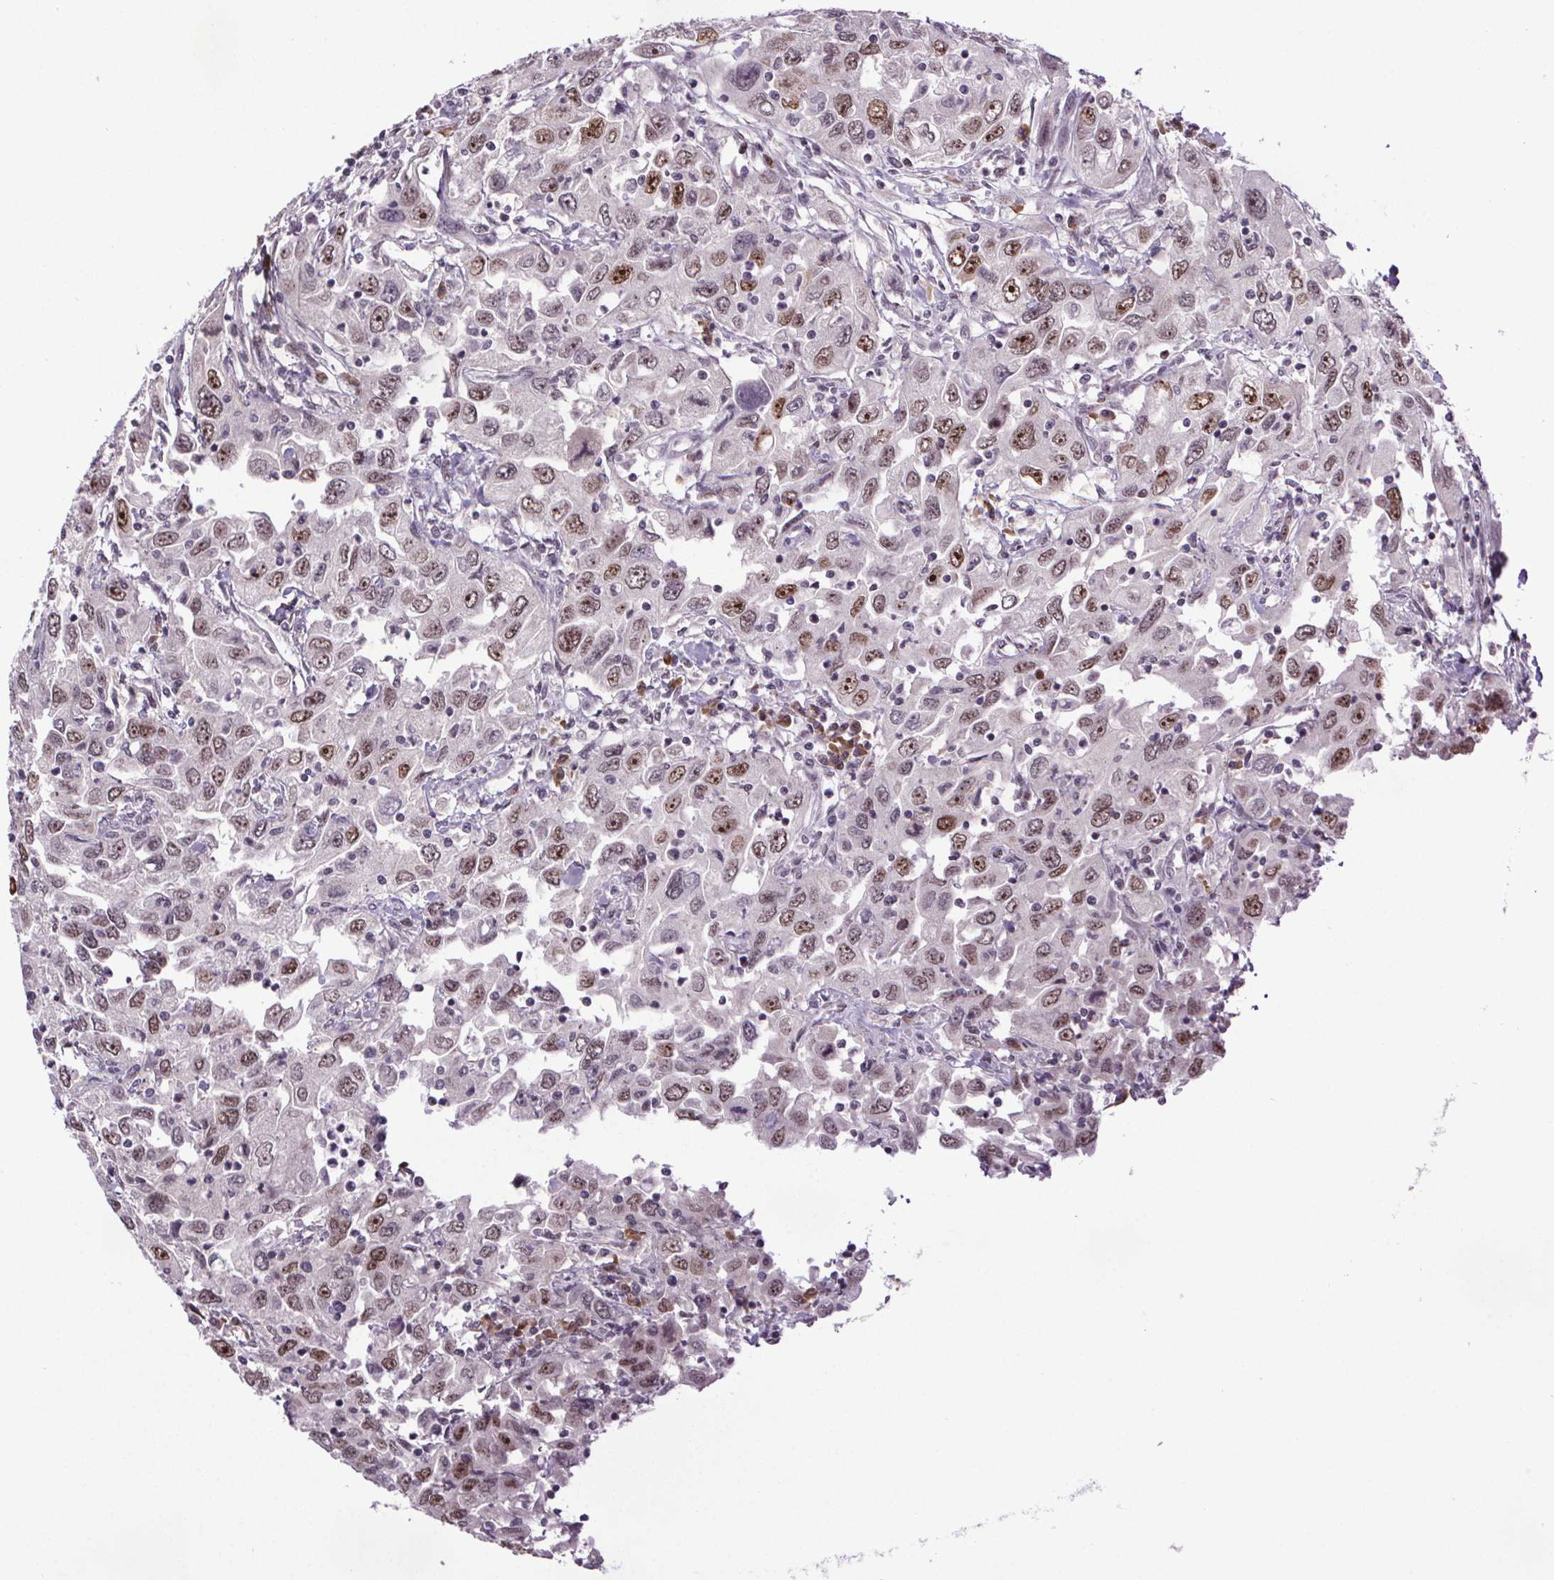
{"staining": {"intensity": "moderate", "quantity": ">75%", "location": "nuclear"}, "tissue": "urothelial cancer", "cell_type": "Tumor cells", "image_type": "cancer", "snomed": [{"axis": "morphology", "description": "Urothelial carcinoma, High grade"}, {"axis": "topography", "description": "Urinary bladder"}], "caption": "High-grade urothelial carcinoma was stained to show a protein in brown. There is medium levels of moderate nuclear positivity in about >75% of tumor cells.", "gene": "ATMIN", "patient": {"sex": "male", "age": 76}}